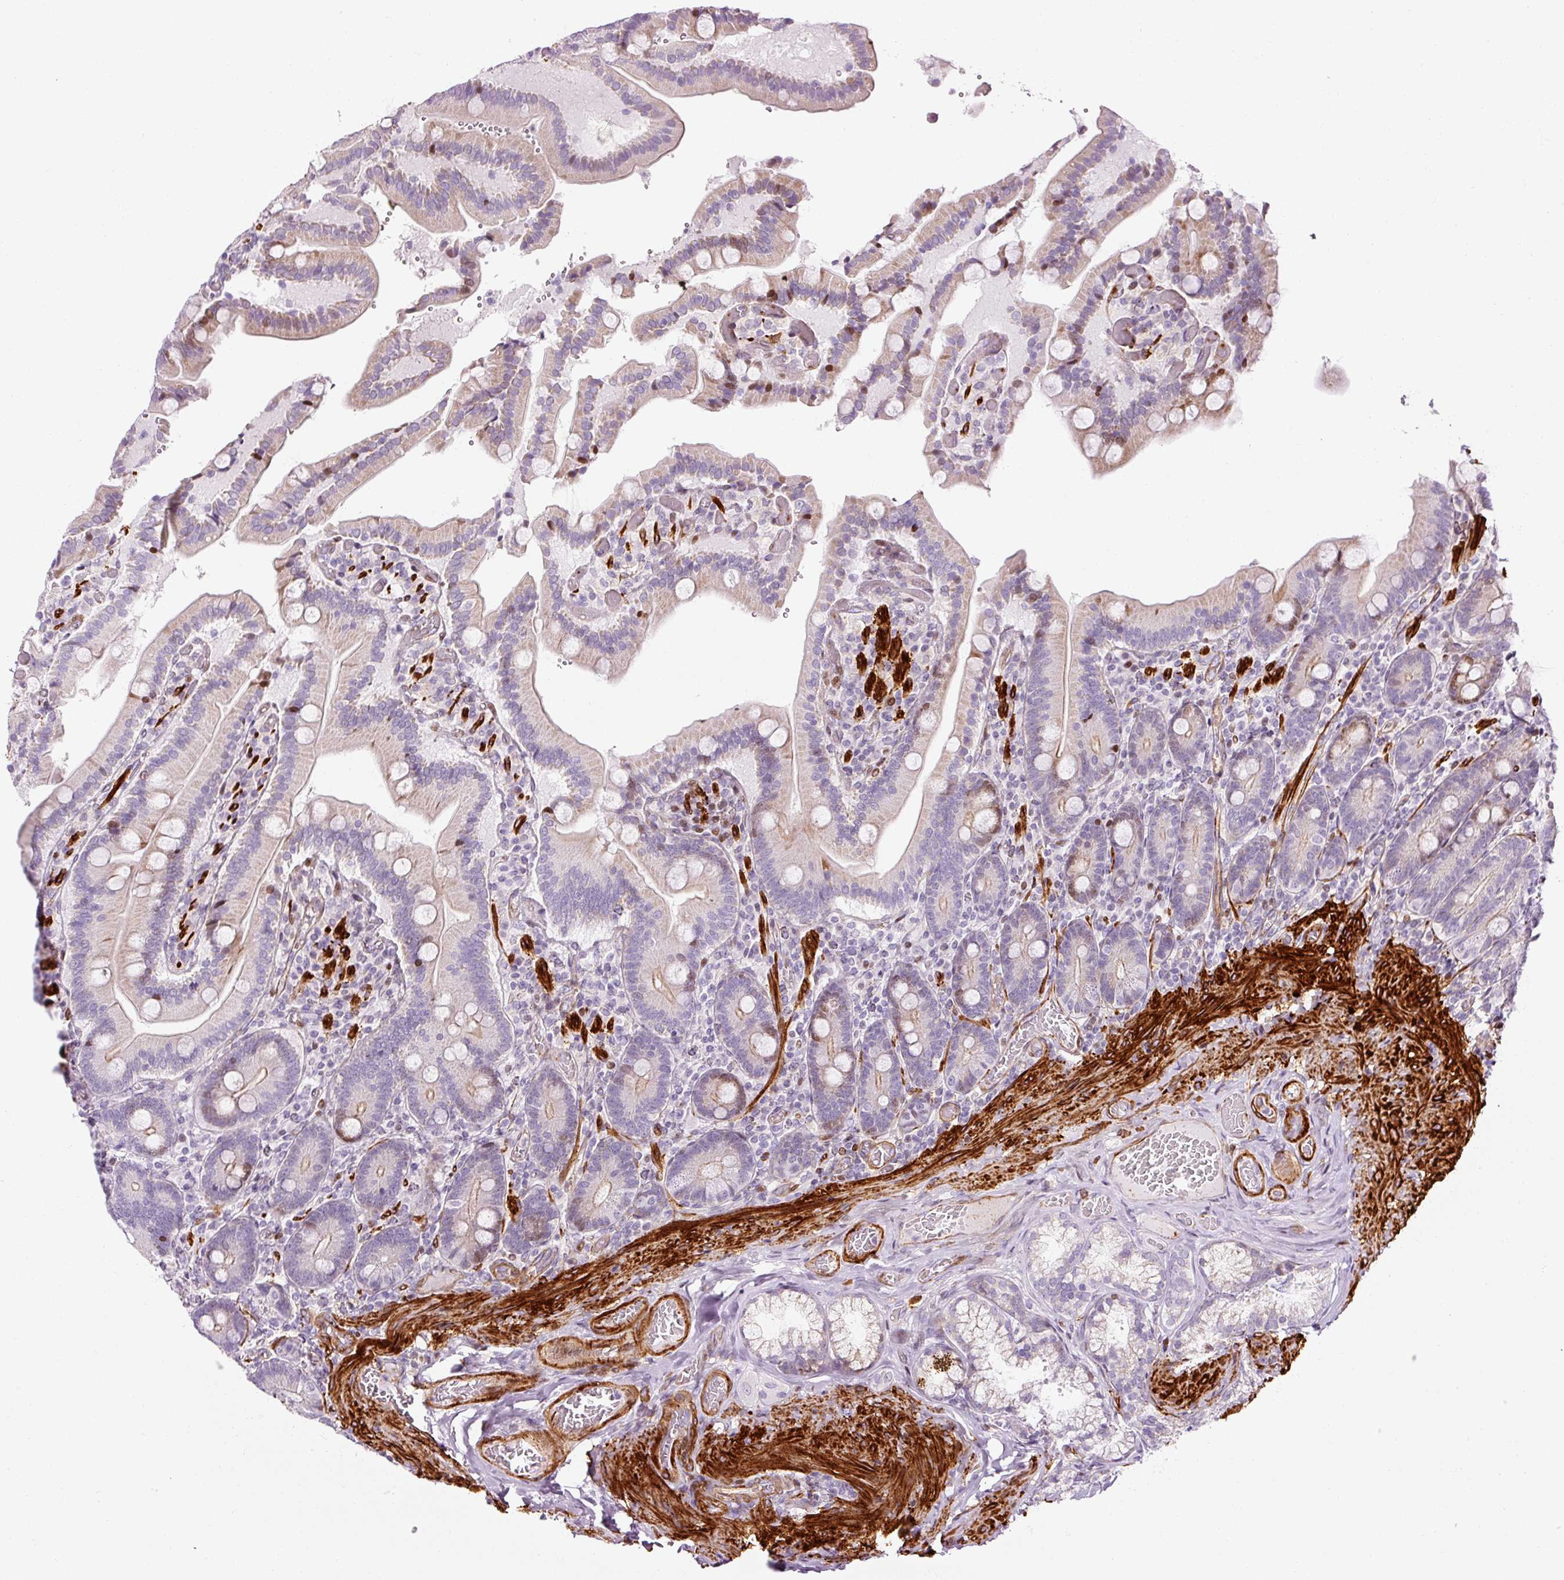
{"staining": {"intensity": "moderate", "quantity": "<25%", "location": "cytoplasmic/membranous,nuclear"}, "tissue": "duodenum", "cell_type": "Glandular cells", "image_type": "normal", "snomed": [{"axis": "morphology", "description": "Normal tissue, NOS"}, {"axis": "topography", "description": "Duodenum"}], "caption": "Protein analysis of benign duodenum demonstrates moderate cytoplasmic/membranous,nuclear positivity in approximately <25% of glandular cells. (IHC, brightfield microscopy, high magnification).", "gene": "ANKRD20A1", "patient": {"sex": "female", "age": 62}}